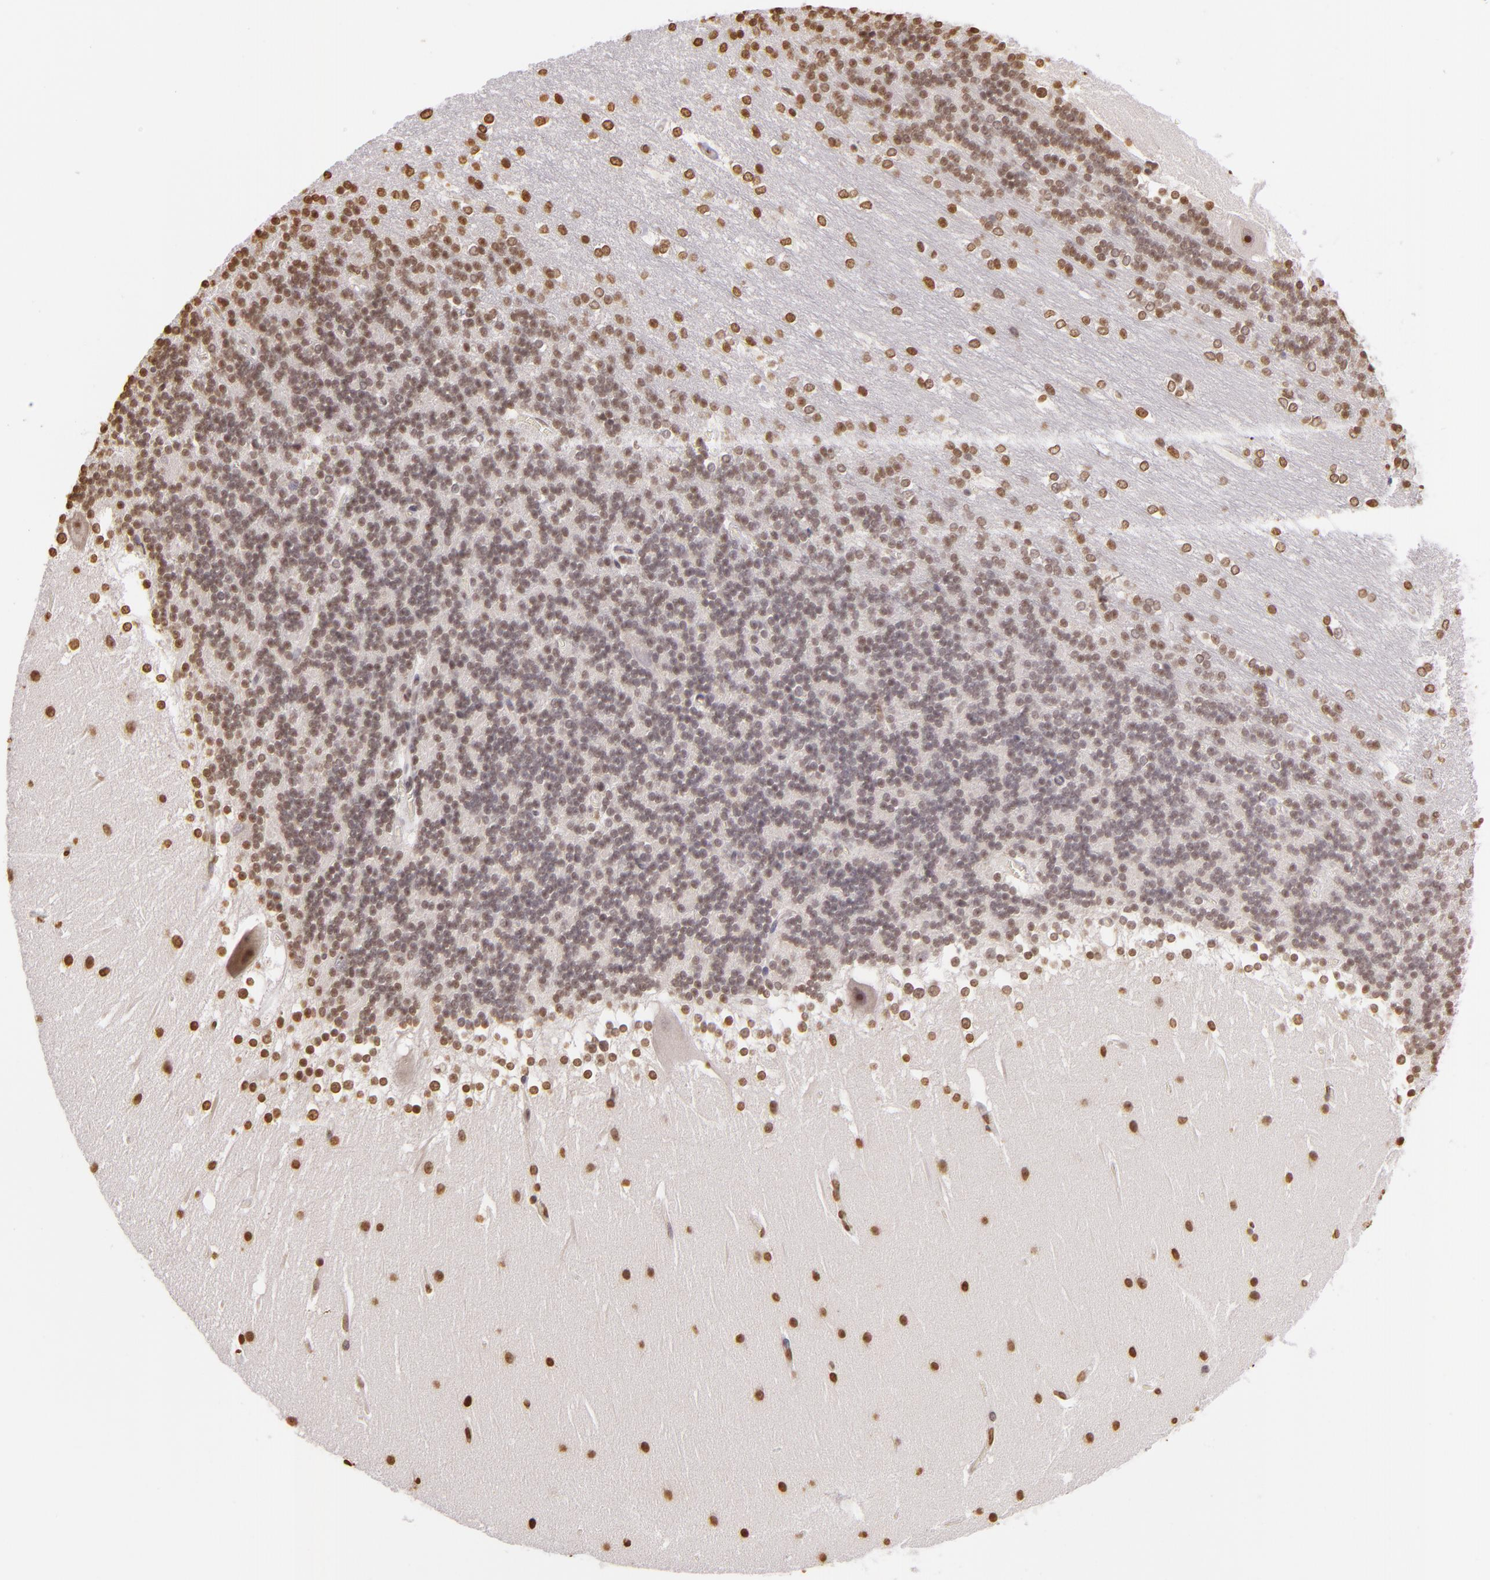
{"staining": {"intensity": "weak", "quantity": "<25%", "location": "nuclear"}, "tissue": "cerebellum", "cell_type": "Cells in granular layer", "image_type": "normal", "snomed": [{"axis": "morphology", "description": "Normal tissue, NOS"}, {"axis": "topography", "description": "Cerebellum"}], "caption": "IHC photomicrograph of unremarkable cerebellum: human cerebellum stained with DAB demonstrates no significant protein staining in cells in granular layer.", "gene": "THRB", "patient": {"sex": "female", "age": 19}}